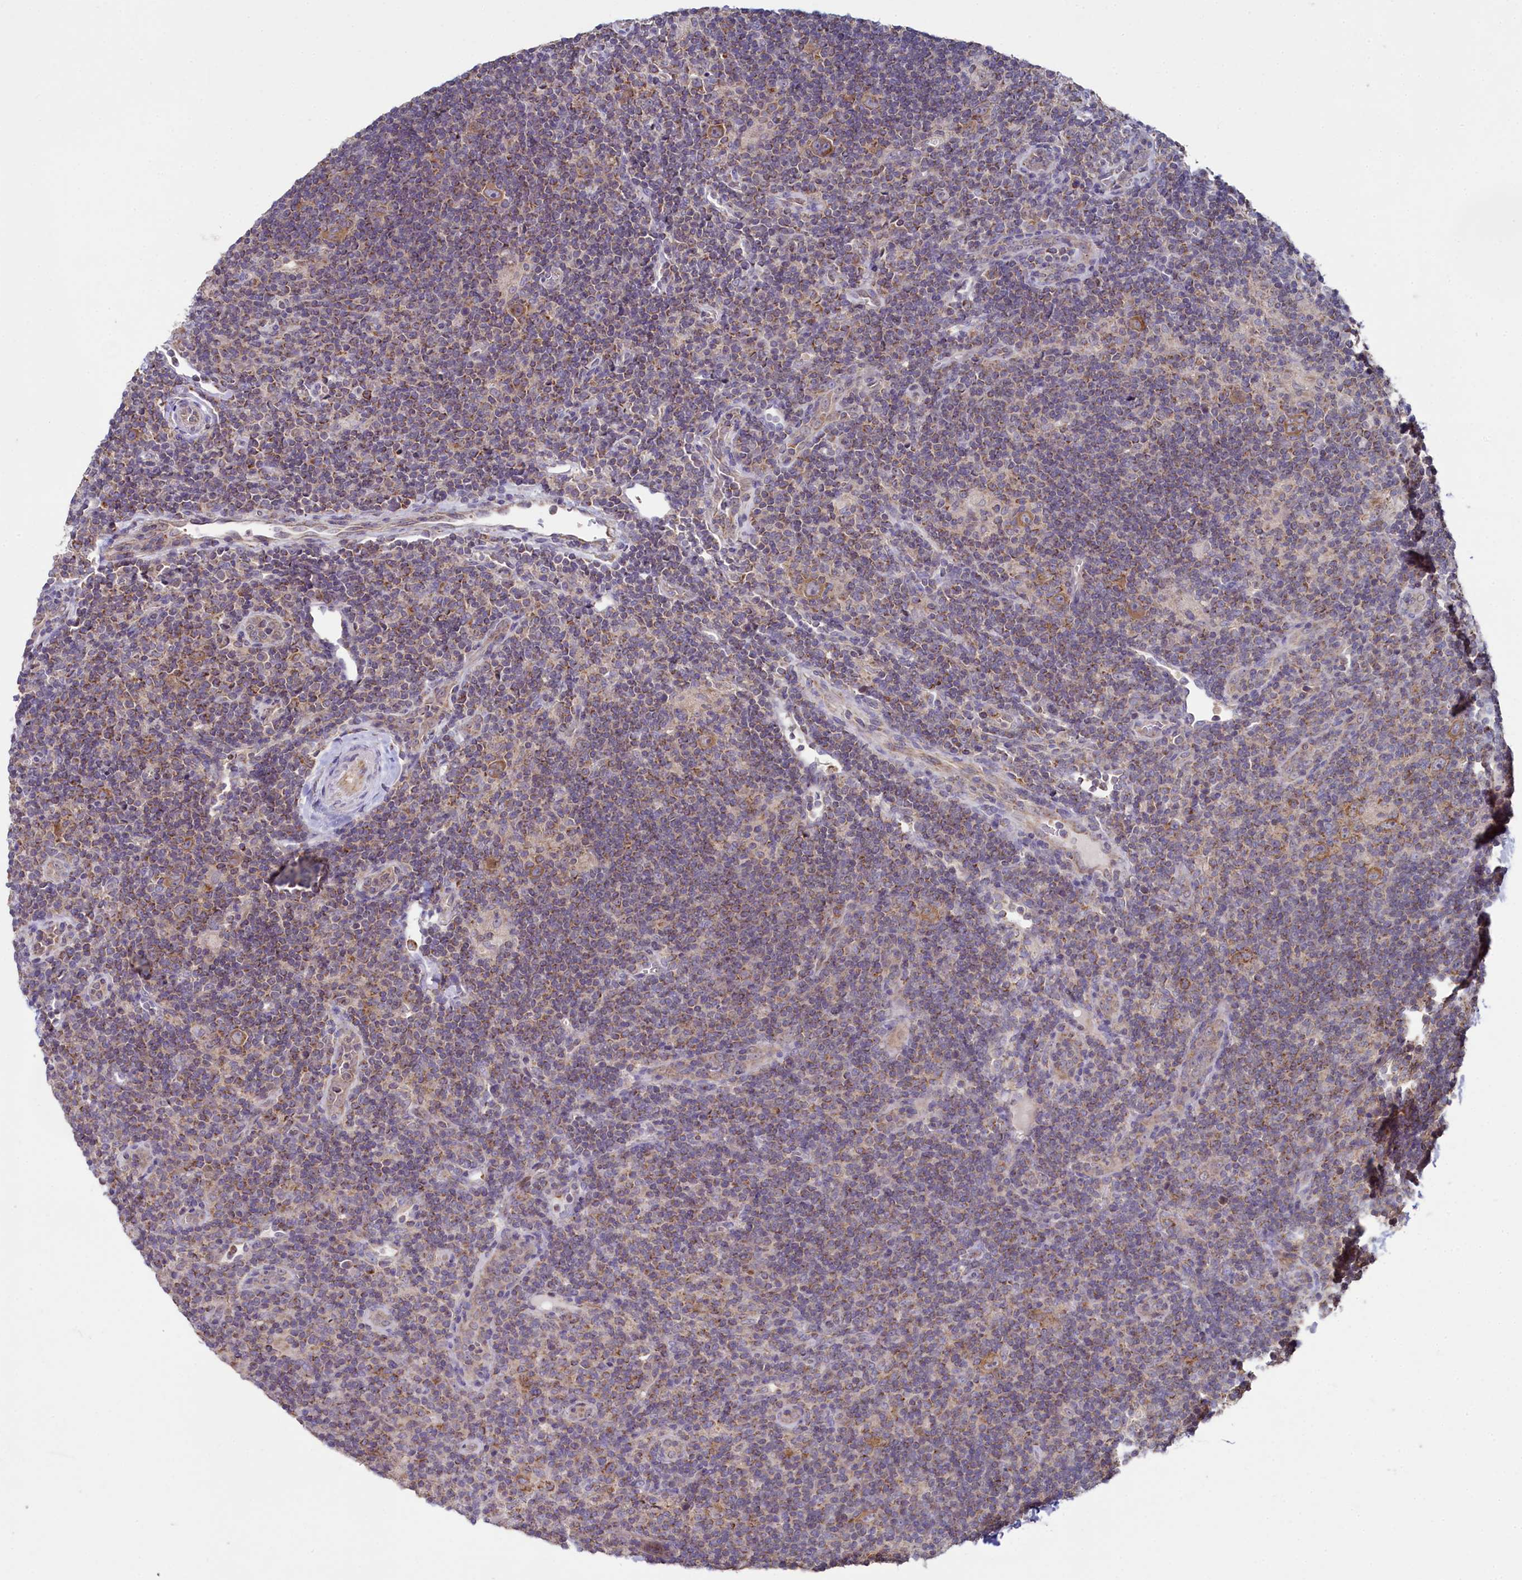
{"staining": {"intensity": "moderate", "quantity": ">75%", "location": "cytoplasmic/membranous"}, "tissue": "lymphoma", "cell_type": "Tumor cells", "image_type": "cancer", "snomed": [{"axis": "morphology", "description": "Hodgkin's disease, NOS"}, {"axis": "topography", "description": "Lymph node"}], "caption": "Human Hodgkin's disease stained for a protein (brown) reveals moderate cytoplasmic/membranous positive positivity in approximately >75% of tumor cells.", "gene": "MRPL57", "patient": {"sex": "female", "age": 57}}